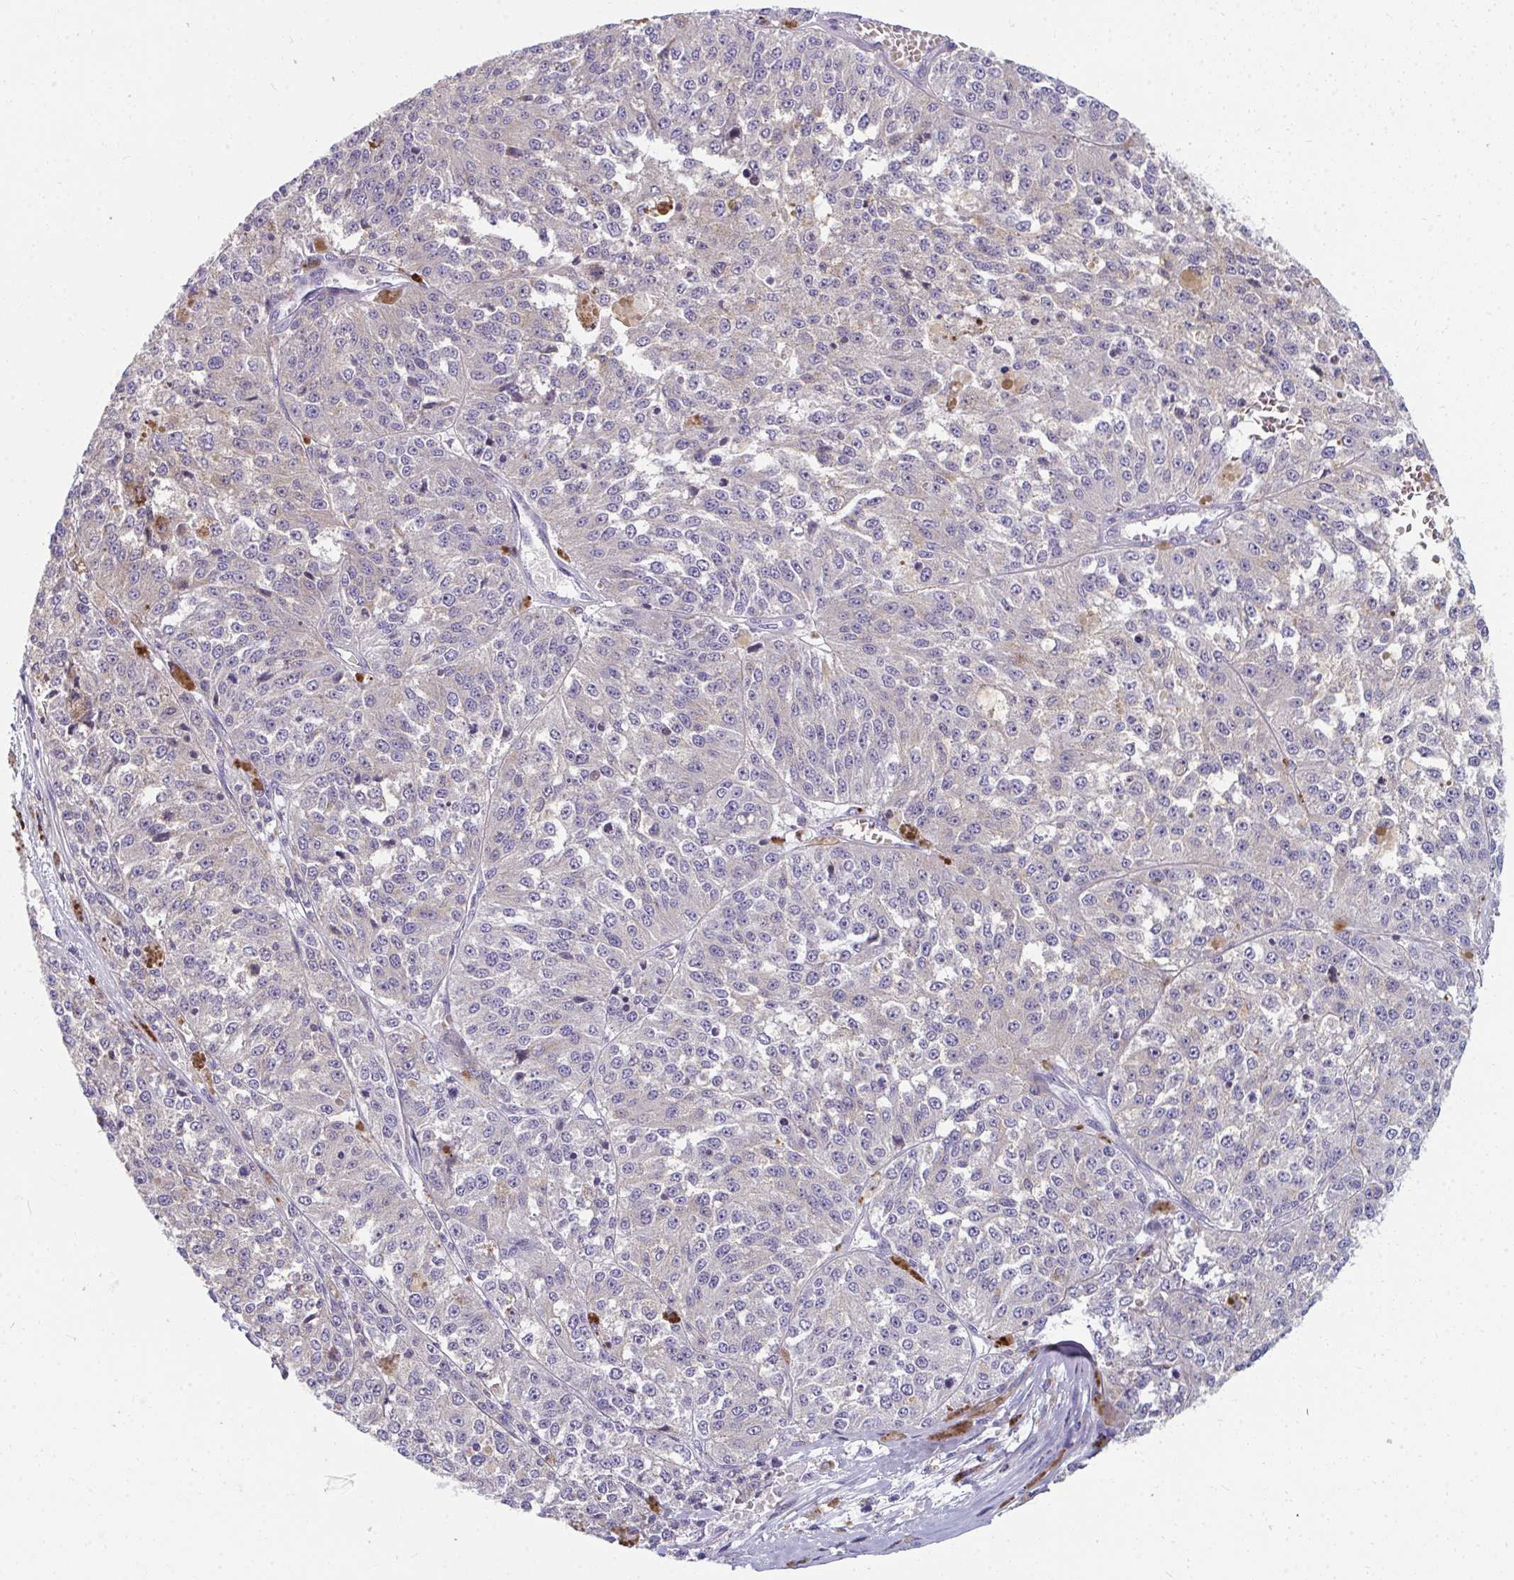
{"staining": {"intensity": "negative", "quantity": "none", "location": "none"}, "tissue": "melanoma", "cell_type": "Tumor cells", "image_type": "cancer", "snomed": [{"axis": "morphology", "description": "Malignant melanoma, Metastatic site"}, {"axis": "topography", "description": "Lymph node"}], "caption": "Tumor cells are negative for brown protein staining in malignant melanoma (metastatic site).", "gene": "EIF1AD", "patient": {"sex": "female", "age": 64}}